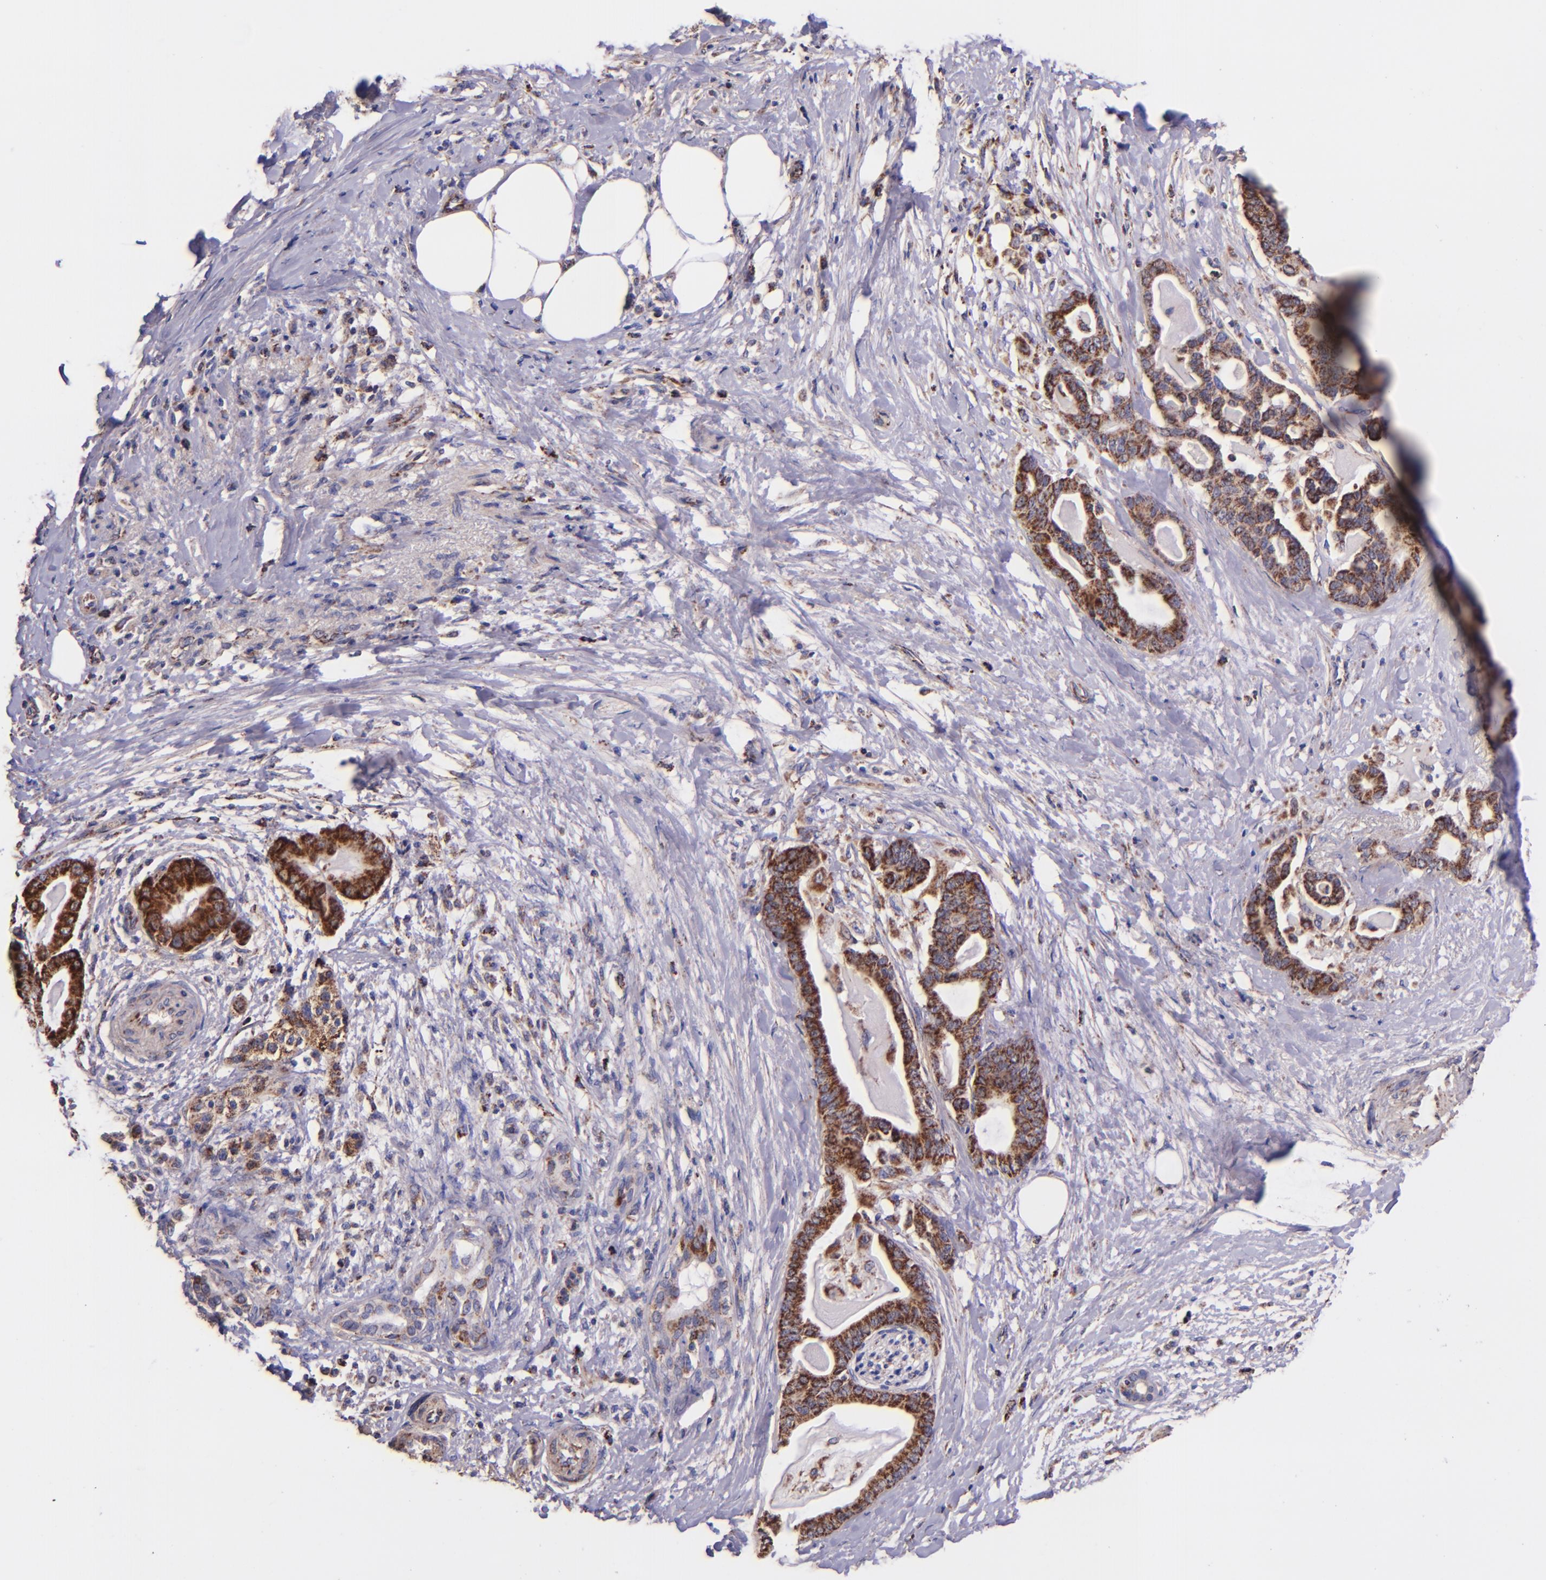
{"staining": {"intensity": "moderate", "quantity": ">75%", "location": "cytoplasmic/membranous"}, "tissue": "pancreatic cancer", "cell_type": "Tumor cells", "image_type": "cancer", "snomed": [{"axis": "morphology", "description": "Adenocarcinoma, NOS"}, {"axis": "topography", "description": "Pancreas"}], "caption": "The micrograph shows immunohistochemical staining of pancreatic cancer (adenocarcinoma). There is moderate cytoplasmic/membranous staining is appreciated in about >75% of tumor cells.", "gene": "IDH3G", "patient": {"sex": "male", "age": 63}}